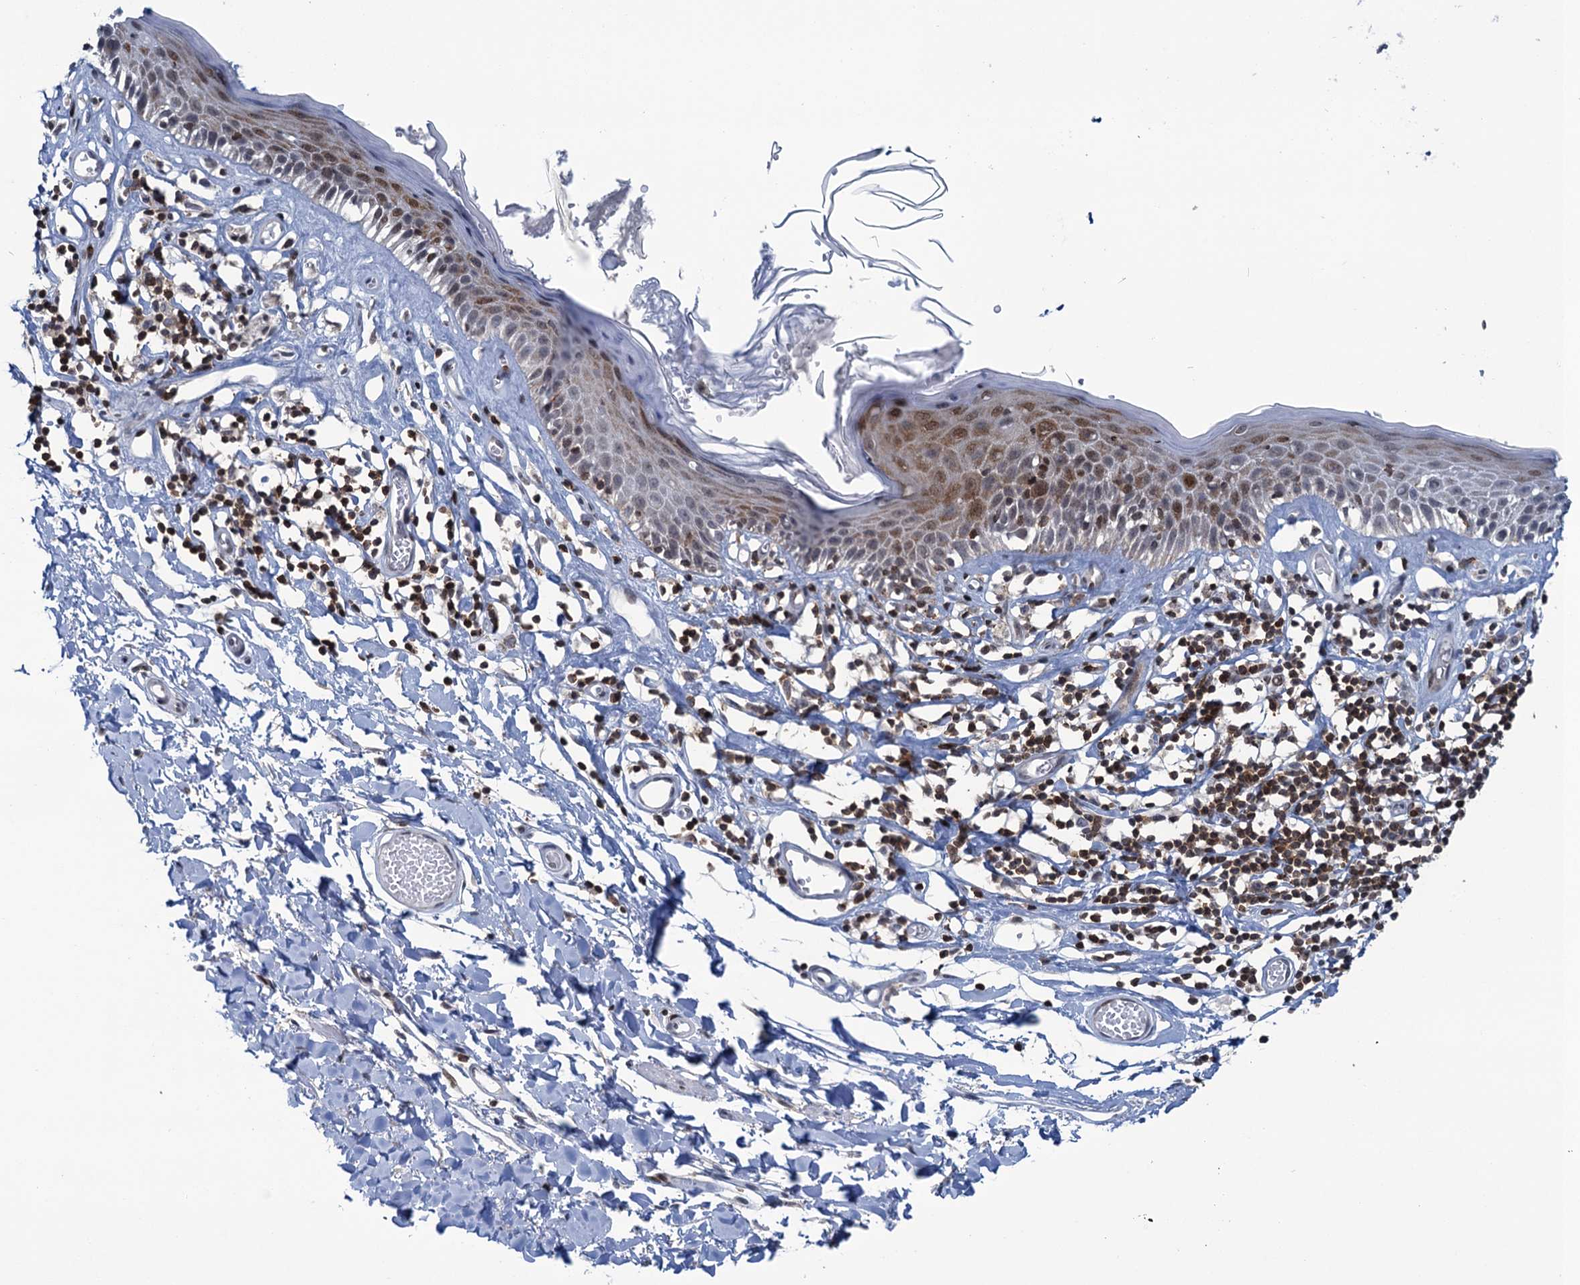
{"staining": {"intensity": "moderate", "quantity": "<25%", "location": "cytoplasmic/membranous,nuclear"}, "tissue": "skin", "cell_type": "Epidermal cells", "image_type": "normal", "snomed": [{"axis": "morphology", "description": "Normal tissue, NOS"}, {"axis": "topography", "description": "Adipose tissue"}, {"axis": "topography", "description": "Vascular tissue"}, {"axis": "topography", "description": "Vulva"}, {"axis": "topography", "description": "Peripheral nerve tissue"}], "caption": "An IHC micrograph of benign tissue is shown. Protein staining in brown shows moderate cytoplasmic/membranous,nuclear positivity in skin within epidermal cells.", "gene": "FYB1", "patient": {"sex": "female", "age": 86}}